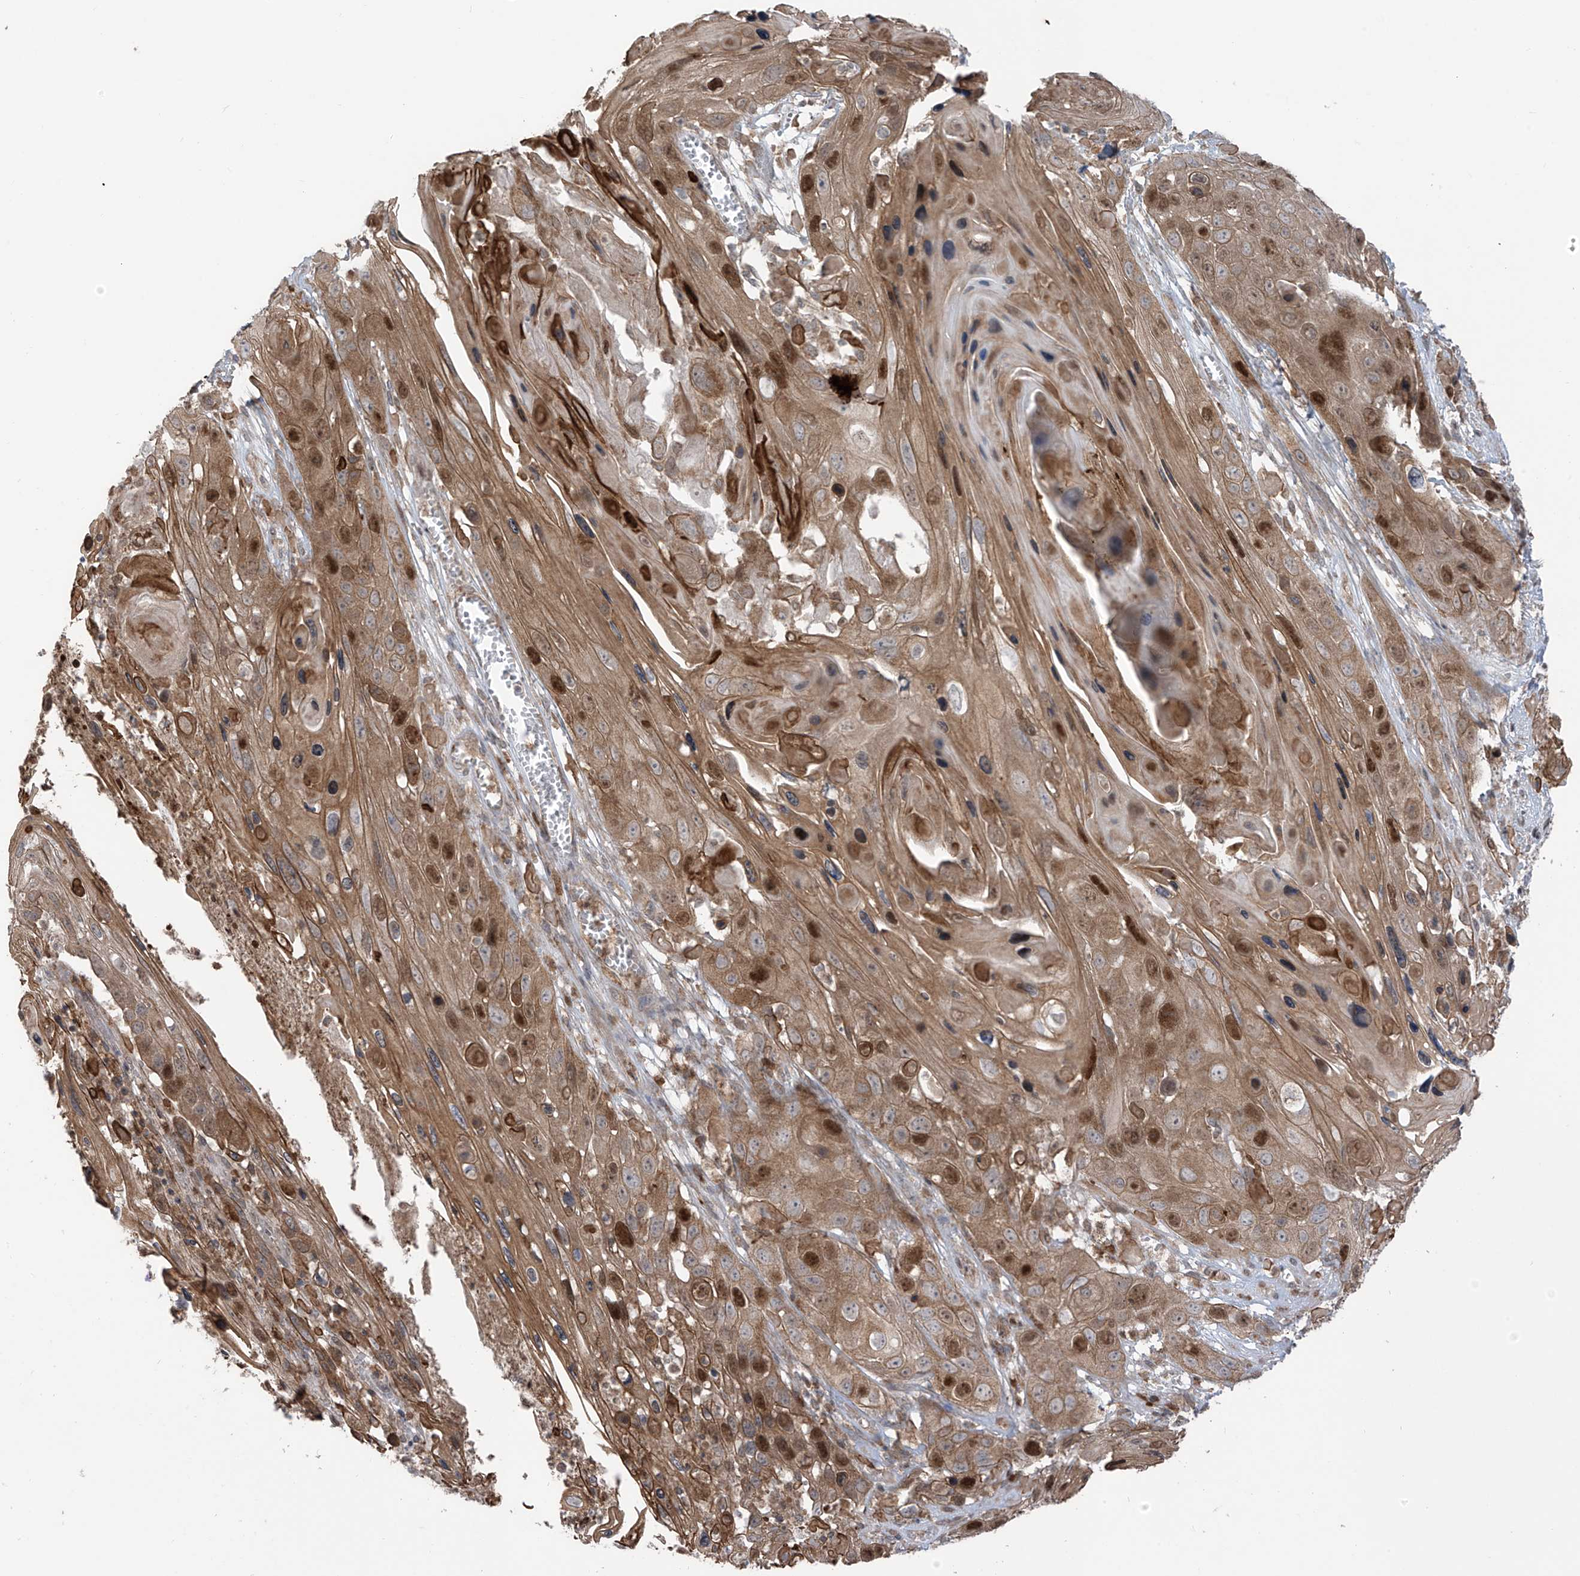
{"staining": {"intensity": "moderate", "quantity": ">75%", "location": "cytoplasmic/membranous,nuclear"}, "tissue": "skin cancer", "cell_type": "Tumor cells", "image_type": "cancer", "snomed": [{"axis": "morphology", "description": "Squamous cell carcinoma, NOS"}, {"axis": "topography", "description": "Skin"}], "caption": "Moderate cytoplasmic/membranous and nuclear expression for a protein is present in about >75% of tumor cells of skin cancer using immunohistochemistry (IHC).", "gene": "PDE11A", "patient": {"sex": "male", "age": 55}}